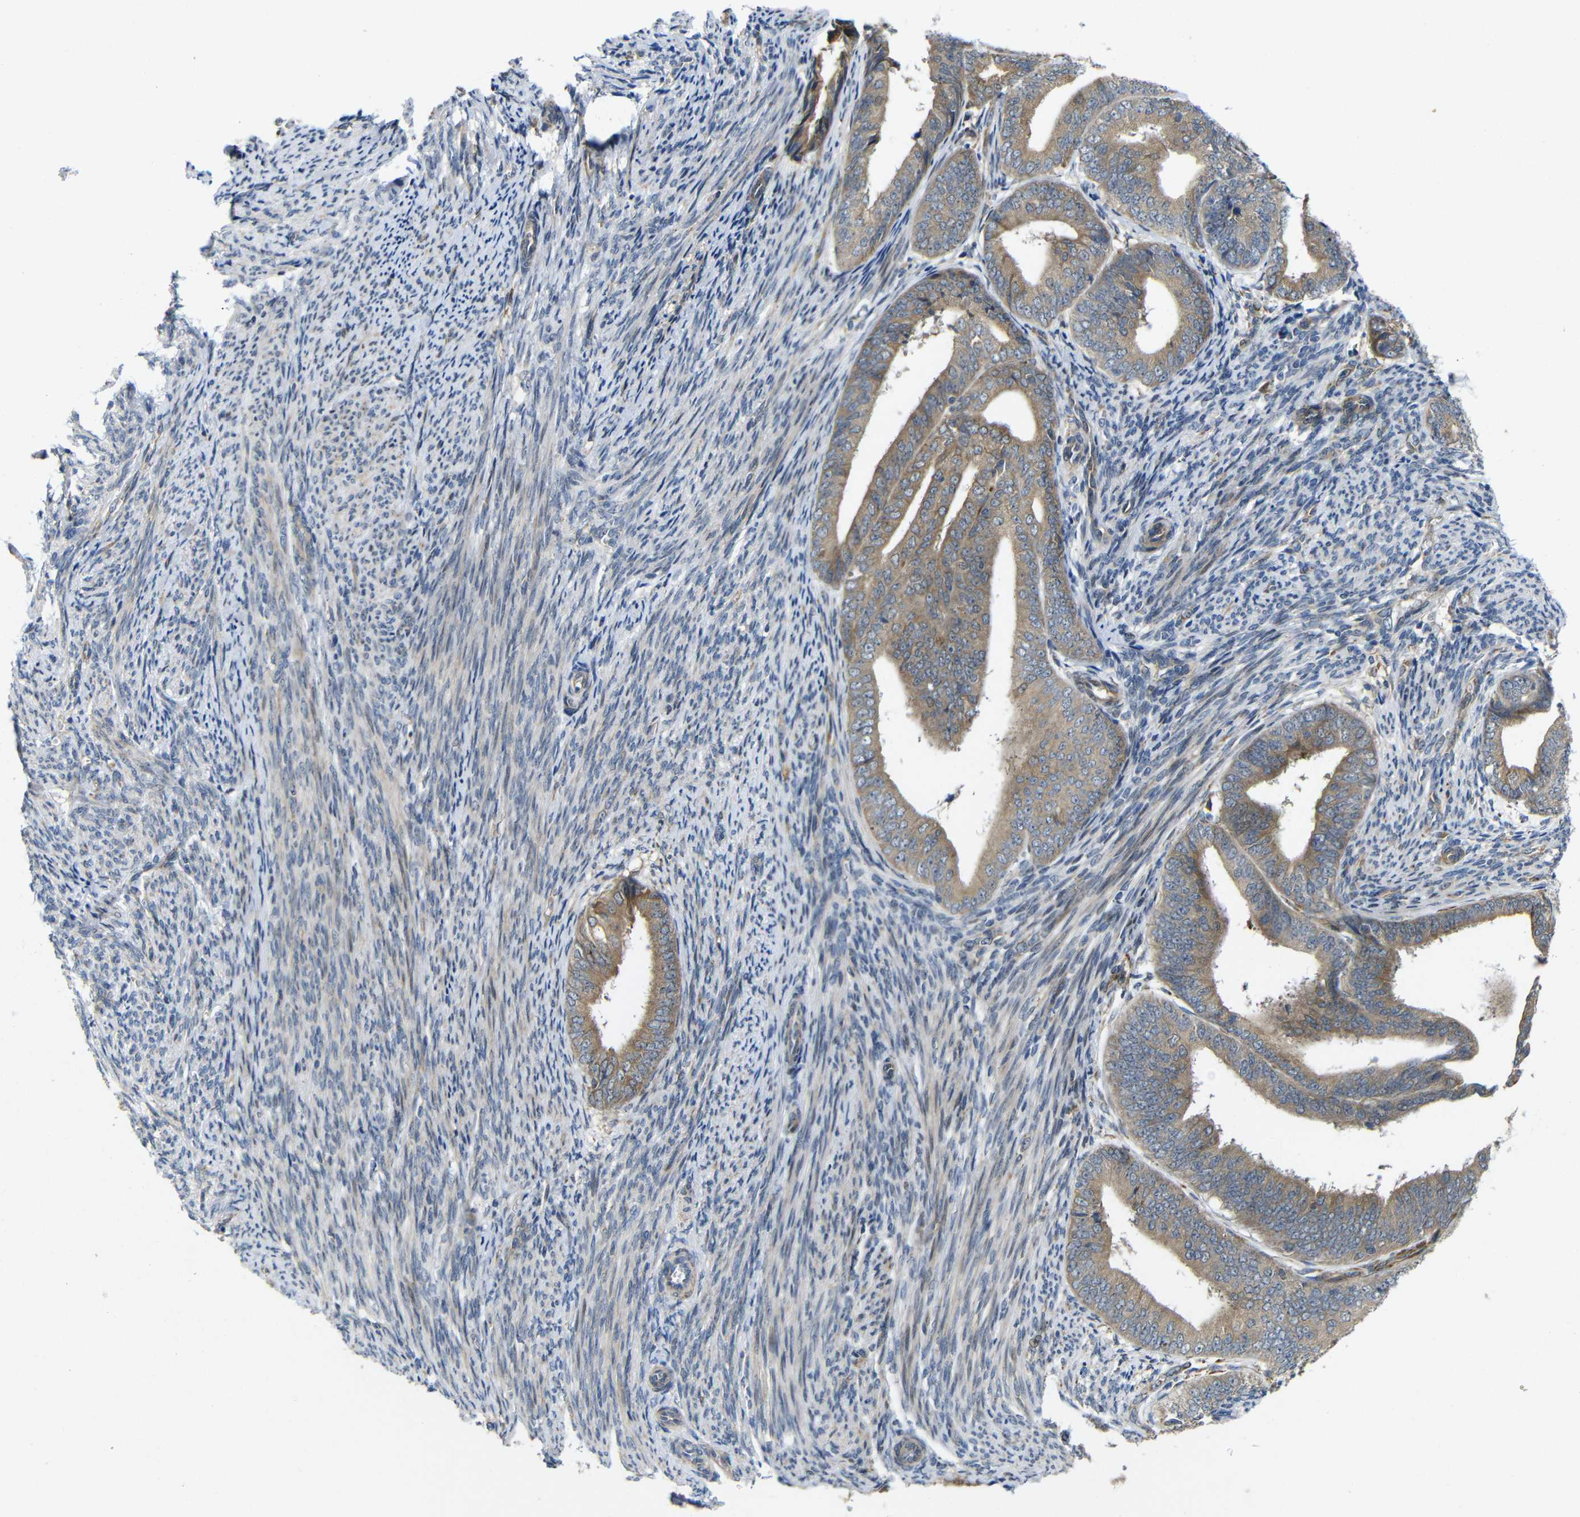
{"staining": {"intensity": "moderate", "quantity": ">75%", "location": "cytoplasmic/membranous"}, "tissue": "endometrial cancer", "cell_type": "Tumor cells", "image_type": "cancer", "snomed": [{"axis": "morphology", "description": "Adenocarcinoma, NOS"}, {"axis": "topography", "description": "Endometrium"}], "caption": "Endometrial cancer stained with DAB immunohistochemistry (IHC) demonstrates medium levels of moderate cytoplasmic/membranous expression in about >75% of tumor cells. The protein is stained brown, and the nuclei are stained in blue (DAB IHC with brightfield microscopy, high magnification).", "gene": "P3H2", "patient": {"sex": "female", "age": 63}}